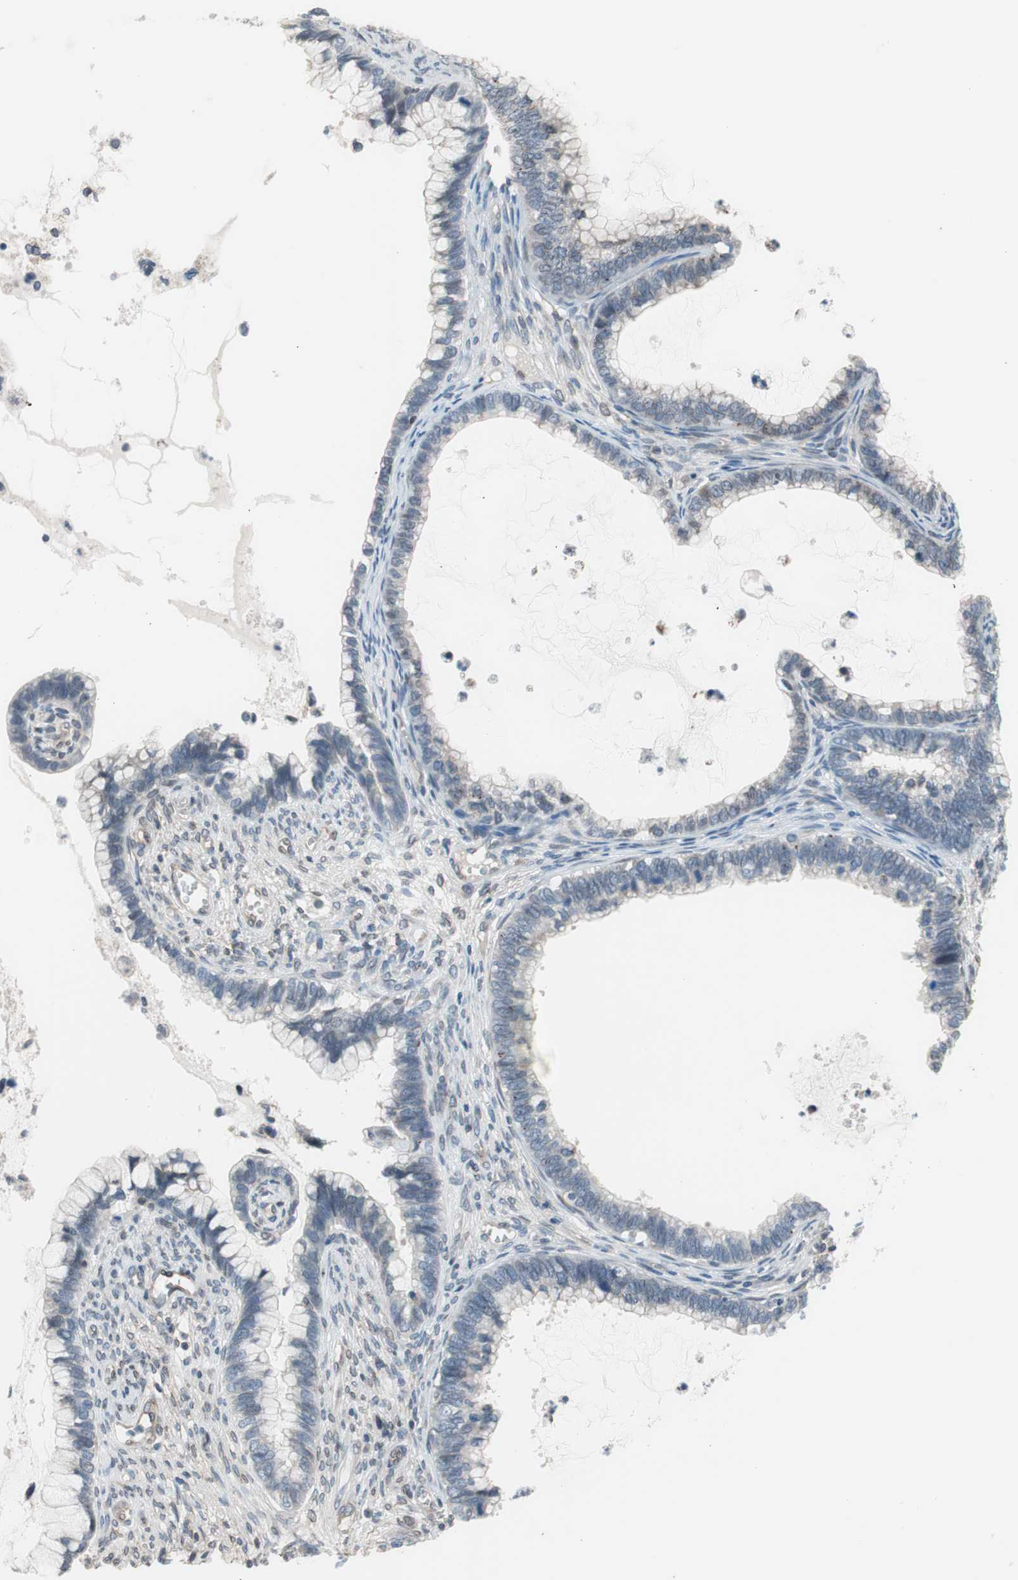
{"staining": {"intensity": "negative", "quantity": "none", "location": "none"}, "tissue": "cervical cancer", "cell_type": "Tumor cells", "image_type": "cancer", "snomed": [{"axis": "morphology", "description": "Adenocarcinoma, NOS"}, {"axis": "topography", "description": "Cervix"}], "caption": "There is no significant positivity in tumor cells of cervical cancer (adenocarcinoma).", "gene": "ARNT2", "patient": {"sex": "female", "age": 44}}